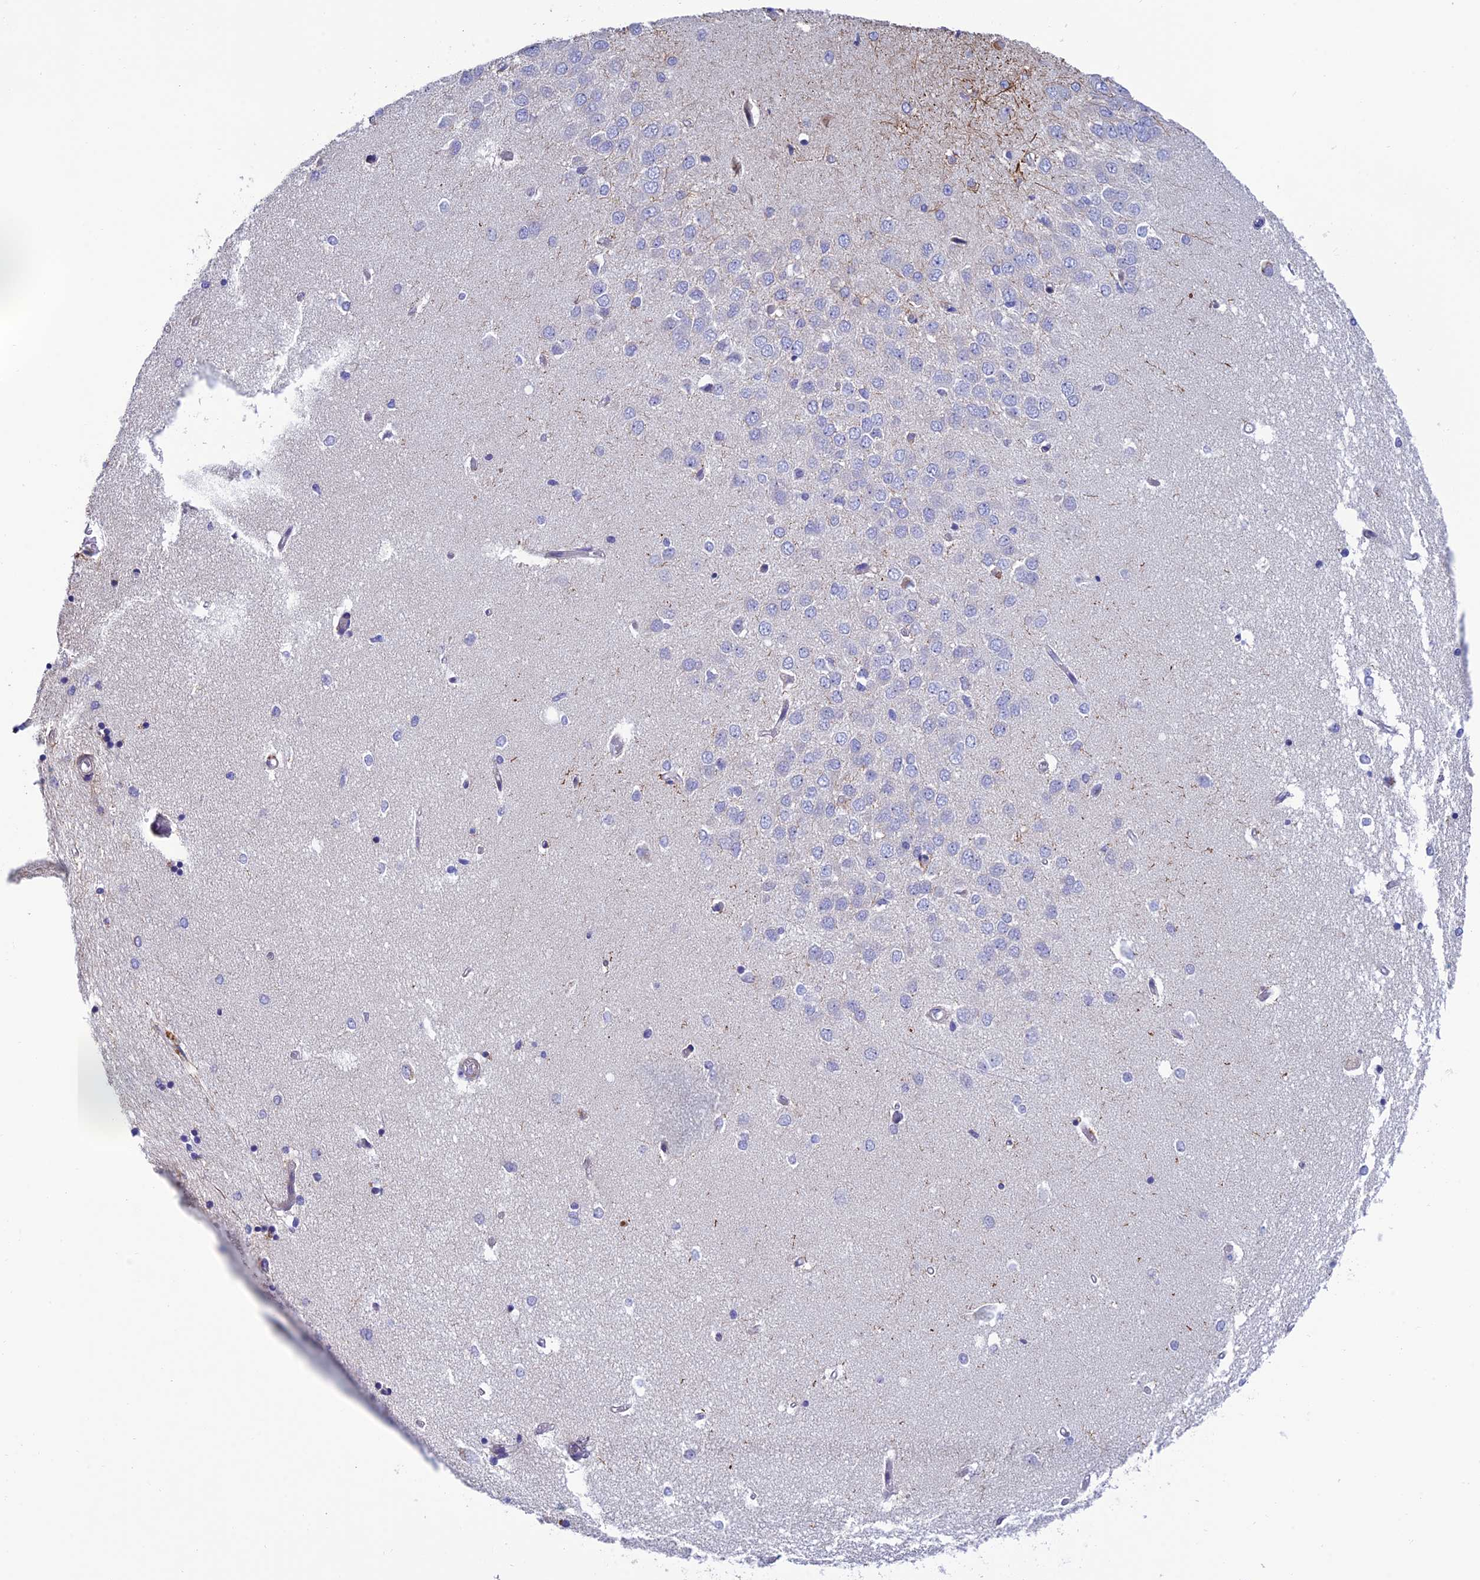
{"staining": {"intensity": "negative", "quantity": "none", "location": "none"}, "tissue": "hippocampus", "cell_type": "Glial cells", "image_type": "normal", "snomed": [{"axis": "morphology", "description": "Normal tissue, NOS"}, {"axis": "topography", "description": "Hippocampus"}], "caption": "High power microscopy micrograph of an immunohistochemistry (IHC) image of unremarkable hippocampus, revealing no significant expression in glial cells. Nuclei are stained in blue.", "gene": "FAM178B", "patient": {"sex": "male", "age": 45}}